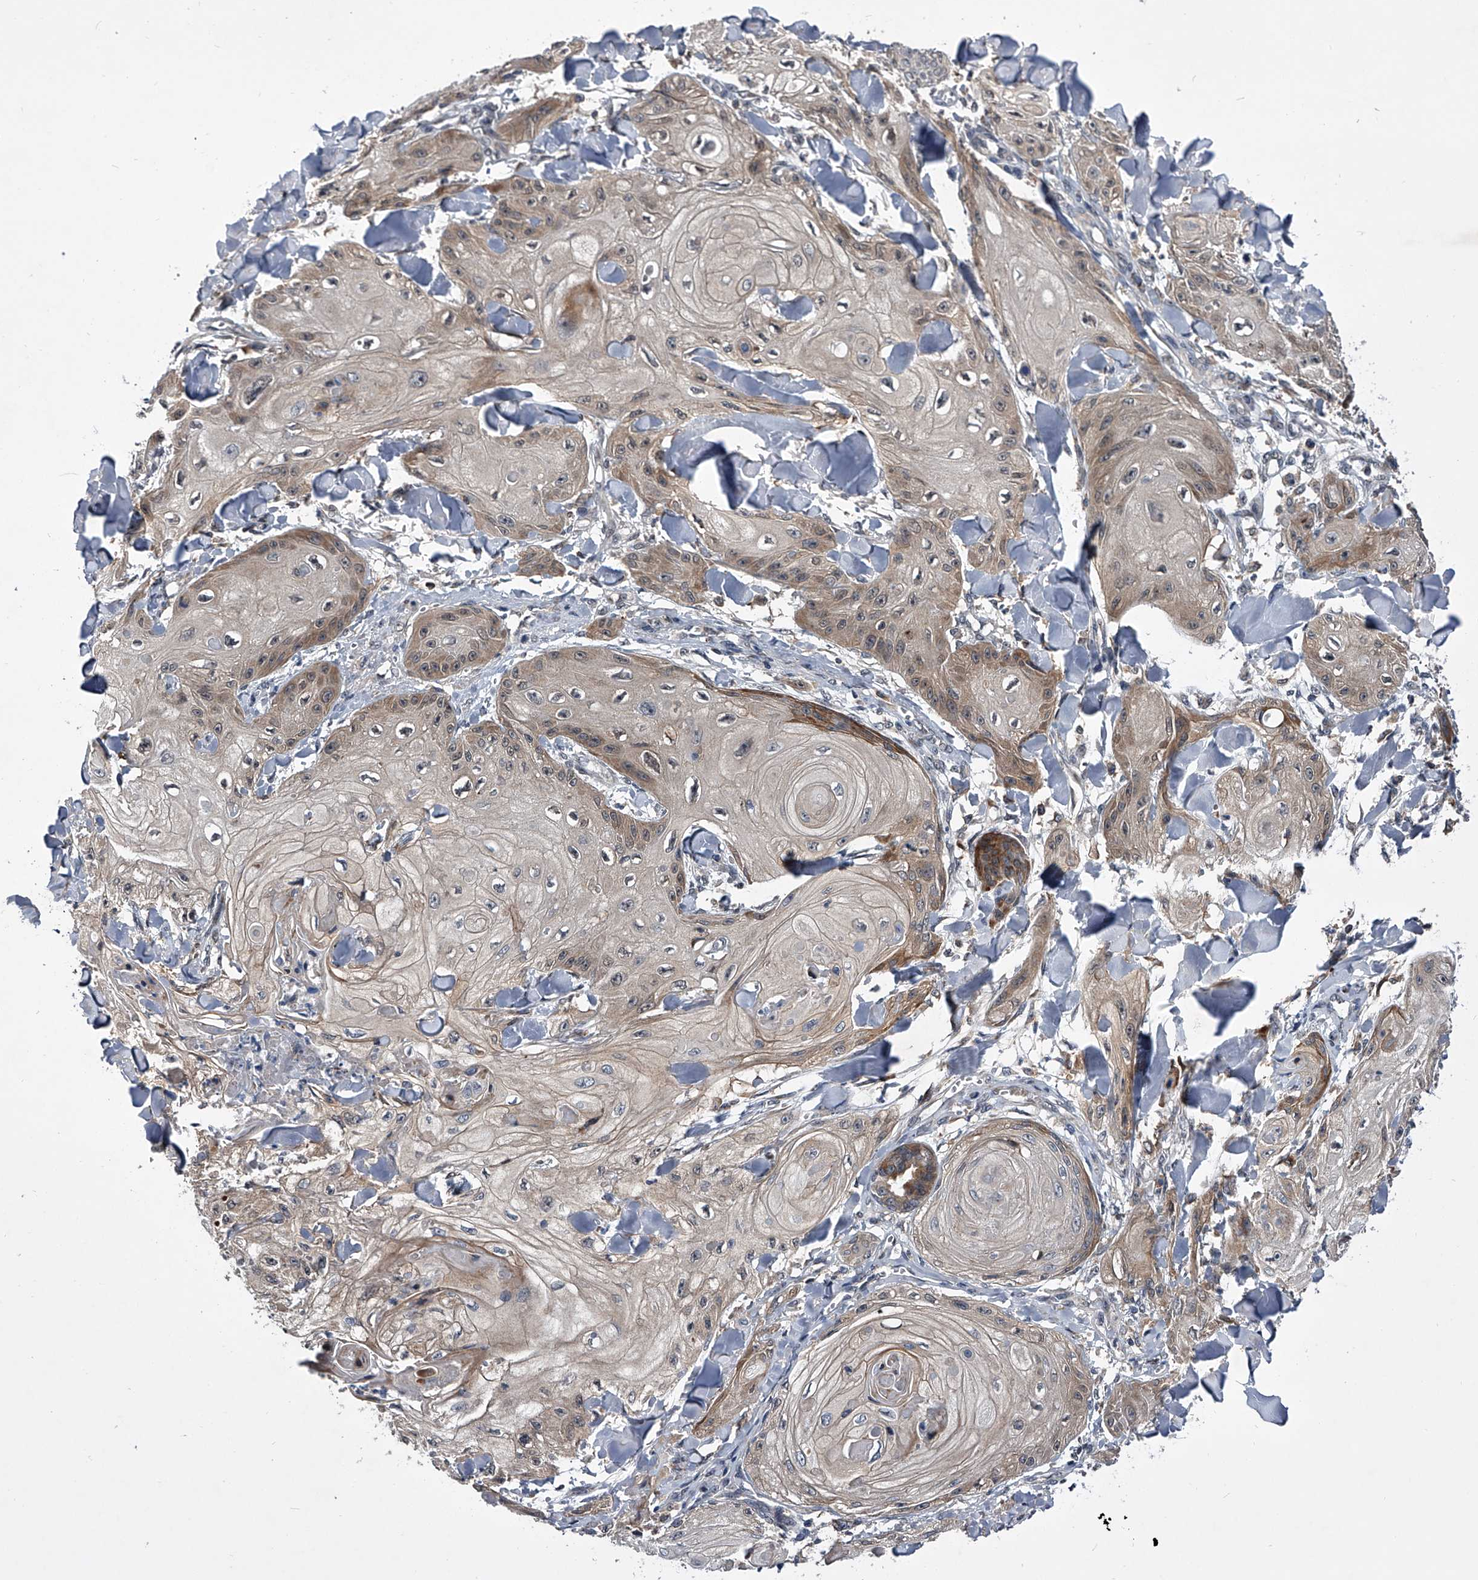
{"staining": {"intensity": "weak", "quantity": "<25%", "location": "cytoplasmic/membranous"}, "tissue": "skin cancer", "cell_type": "Tumor cells", "image_type": "cancer", "snomed": [{"axis": "morphology", "description": "Squamous cell carcinoma, NOS"}, {"axis": "topography", "description": "Skin"}], "caption": "This histopathology image is of skin squamous cell carcinoma stained with IHC to label a protein in brown with the nuclei are counter-stained blue. There is no positivity in tumor cells.", "gene": "ZNF30", "patient": {"sex": "male", "age": 74}}